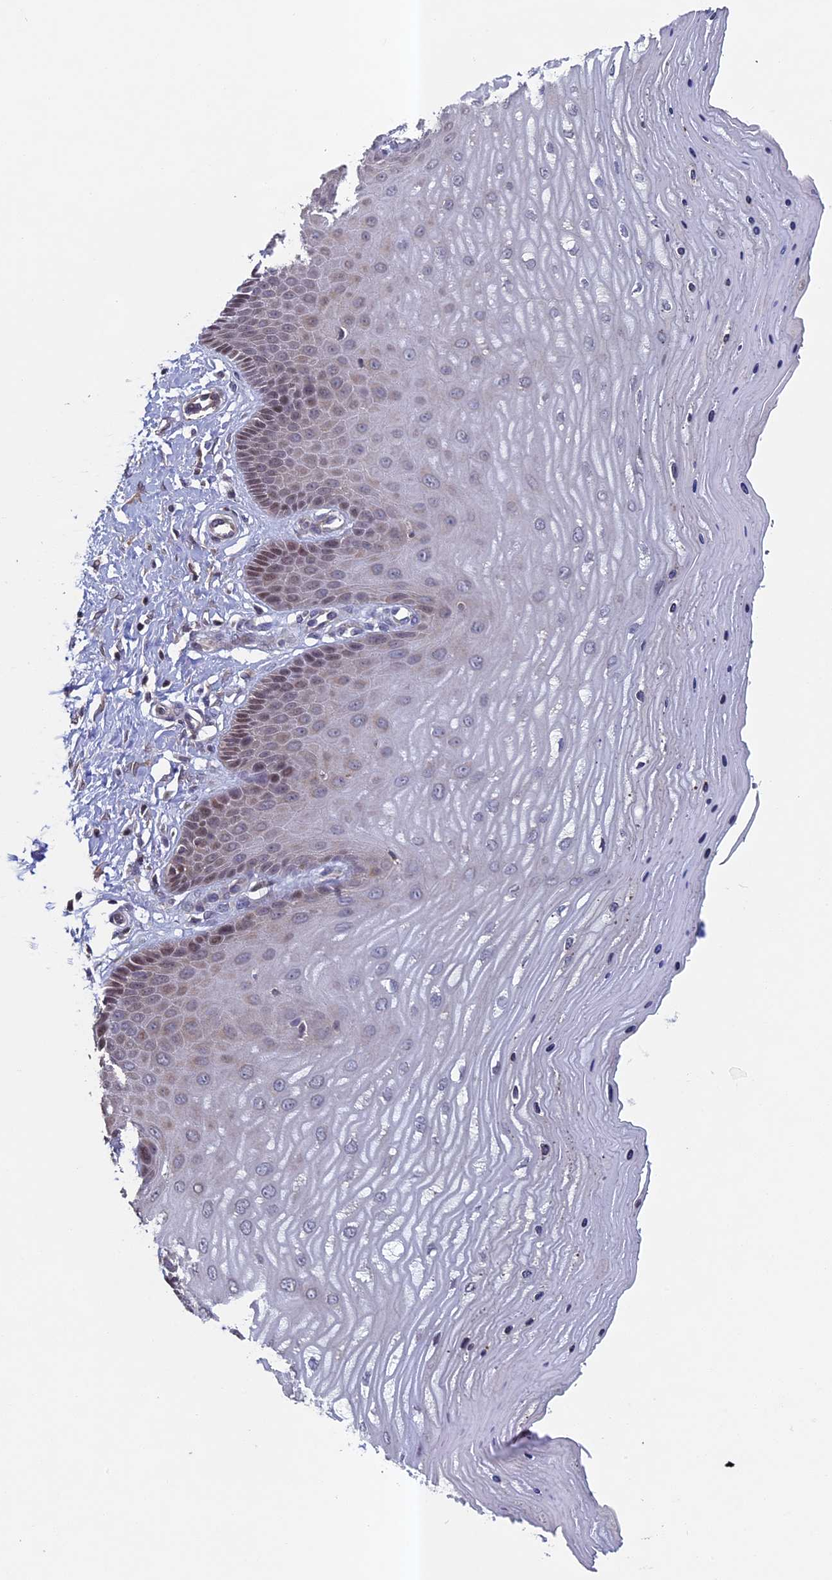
{"staining": {"intensity": "moderate", "quantity": "<25%", "location": "nuclear"}, "tissue": "cervix", "cell_type": "Squamous epithelial cells", "image_type": "normal", "snomed": [{"axis": "morphology", "description": "Normal tissue, NOS"}, {"axis": "topography", "description": "Cervix"}], "caption": "Cervix stained with DAB (3,3'-diaminobenzidine) IHC shows low levels of moderate nuclear expression in approximately <25% of squamous epithelial cells.", "gene": "DIXDC1", "patient": {"sex": "female", "age": 55}}